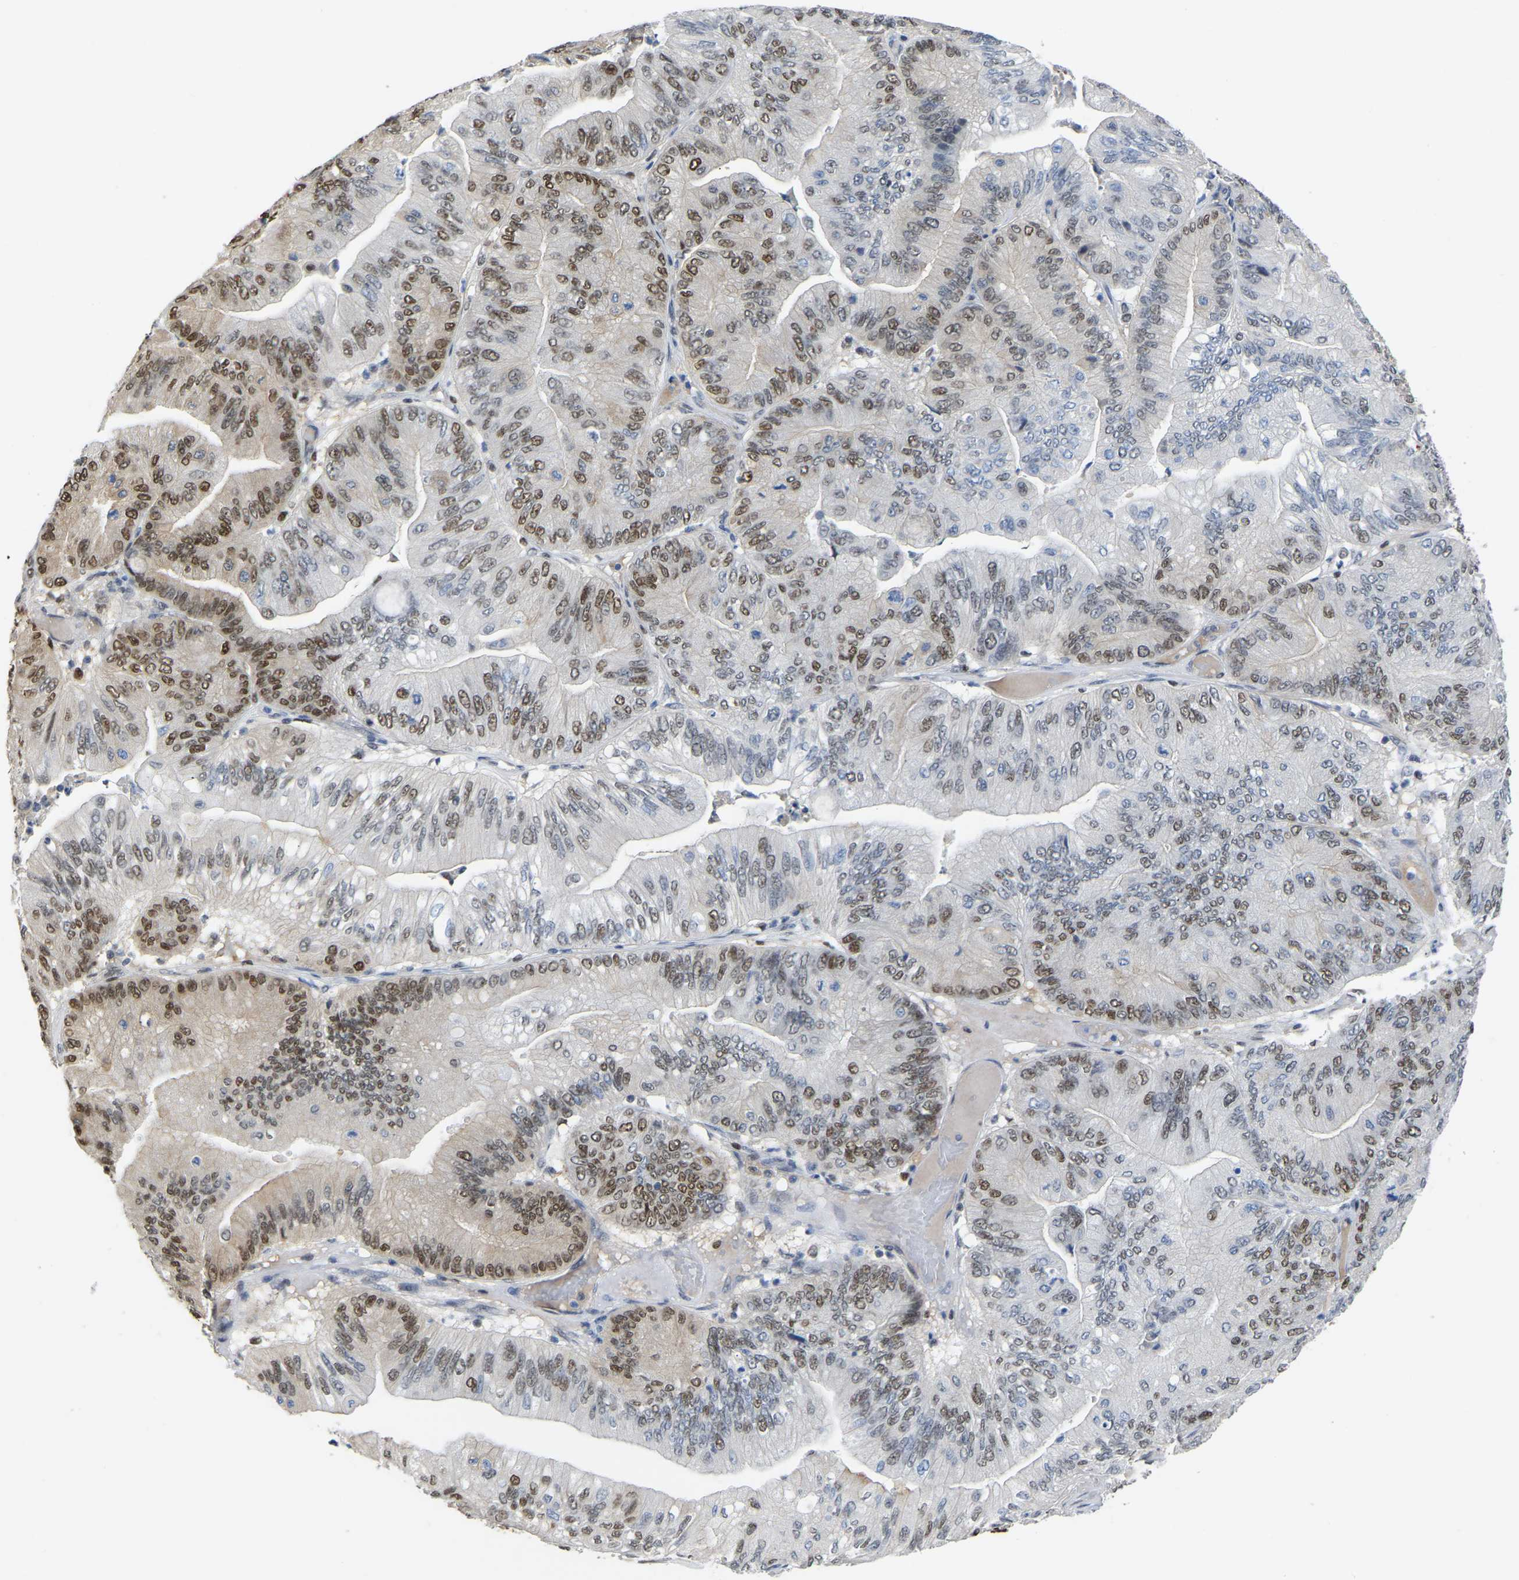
{"staining": {"intensity": "moderate", "quantity": "<25%", "location": "nuclear"}, "tissue": "ovarian cancer", "cell_type": "Tumor cells", "image_type": "cancer", "snomed": [{"axis": "morphology", "description": "Cystadenocarcinoma, mucinous, NOS"}, {"axis": "topography", "description": "Ovary"}], "caption": "Moderate nuclear protein expression is present in approximately <25% of tumor cells in ovarian mucinous cystadenocarcinoma.", "gene": "KLRG2", "patient": {"sex": "female", "age": 61}}